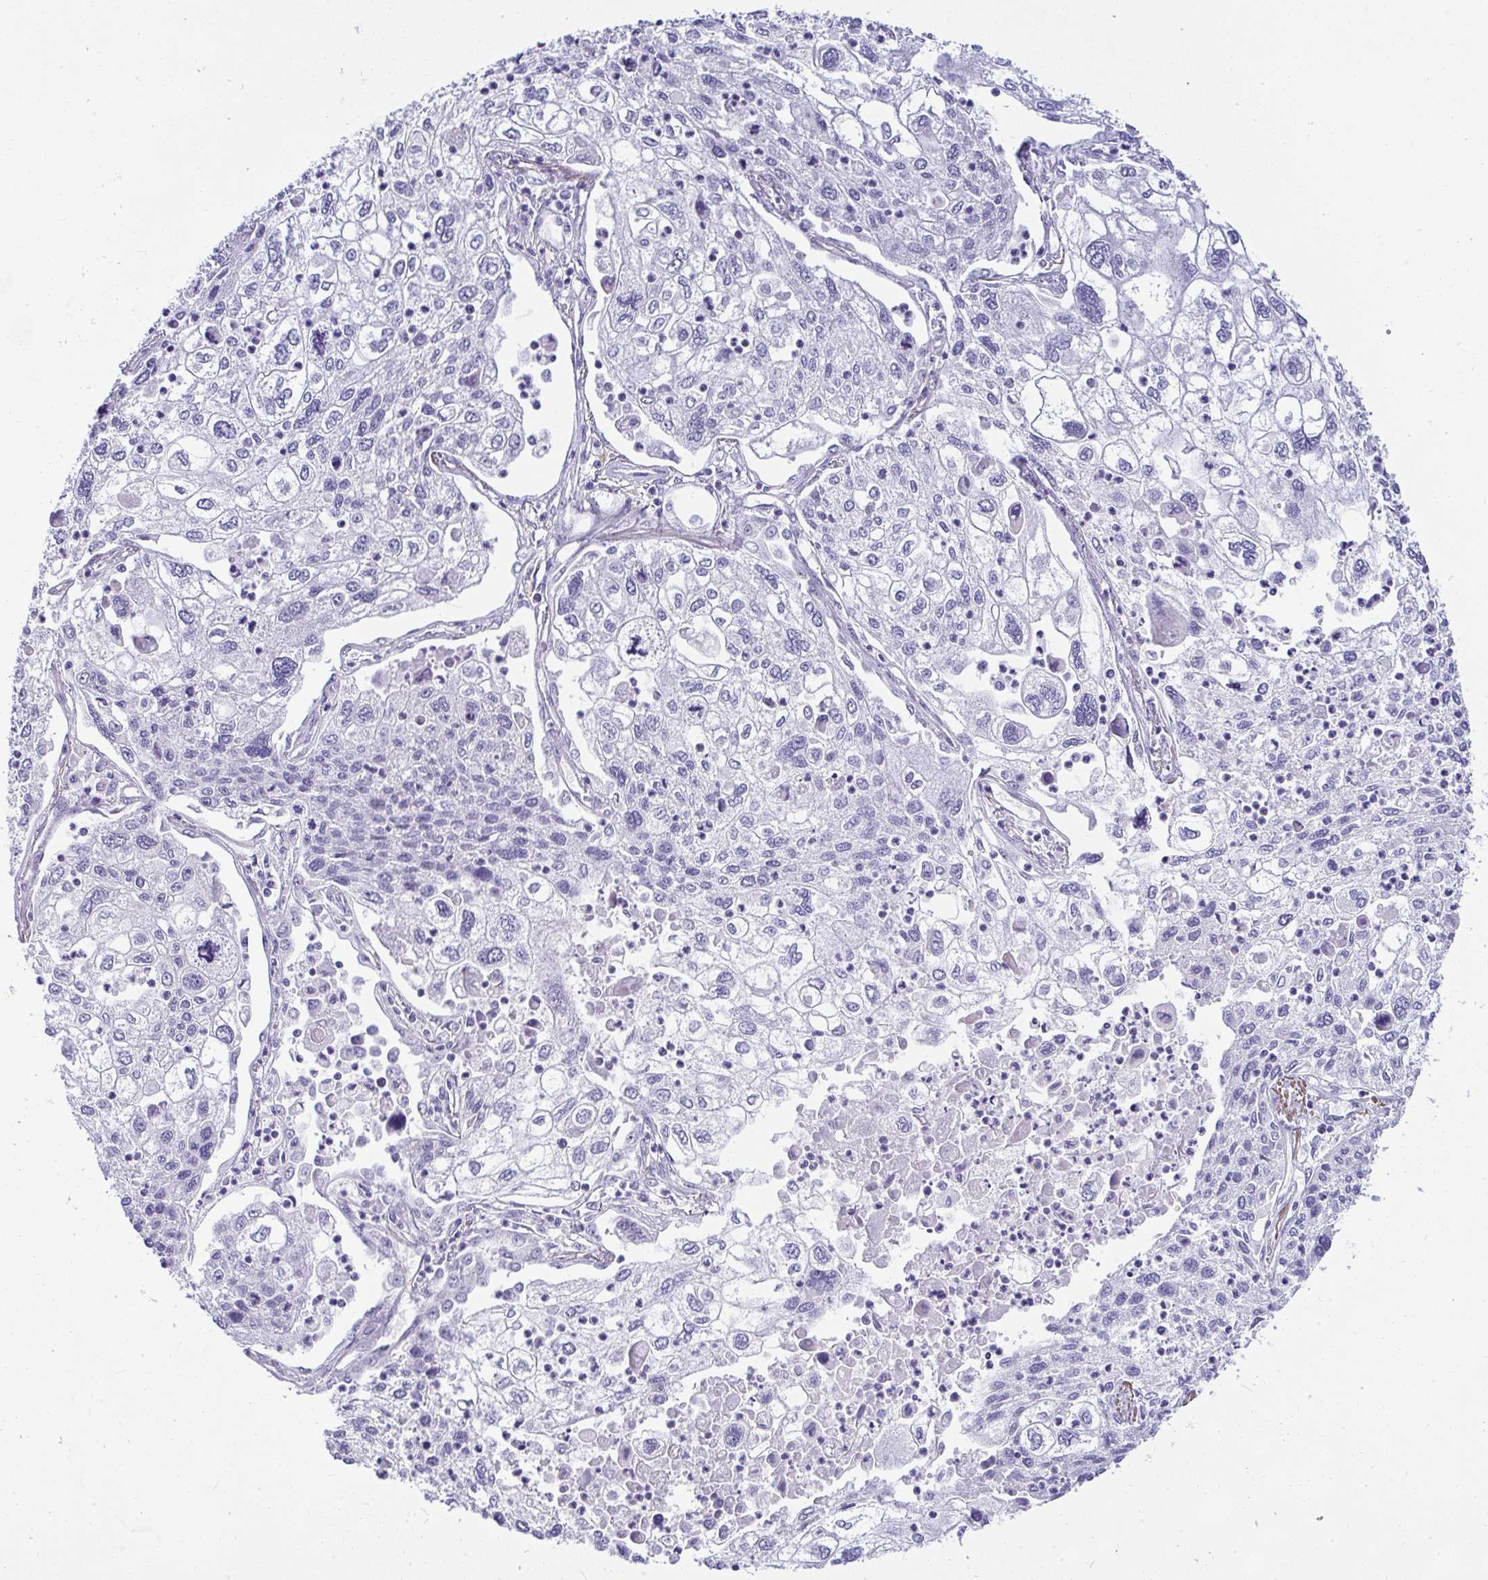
{"staining": {"intensity": "negative", "quantity": "none", "location": "none"}, "tissue": "lung cancer", "cell_type": "Tumor cells", "image_type": "cancer", "snomed": [{"axis": "morphology", "description": "Squamous cell carcinoma, NOS"}, {"axis": "topography", "description": "Lung"}], "caption": "The immunohistochemistry (IHC) image has no significant positivity in tumor cells of lung cancer tissue. (Stains: DAB immunohistochemistry with hematoxylin counter stain, Microscopy: brightfield microscopy at high magnification).", "gene": "NFXL1", "patient": {"sex": "male", "age": 74}}